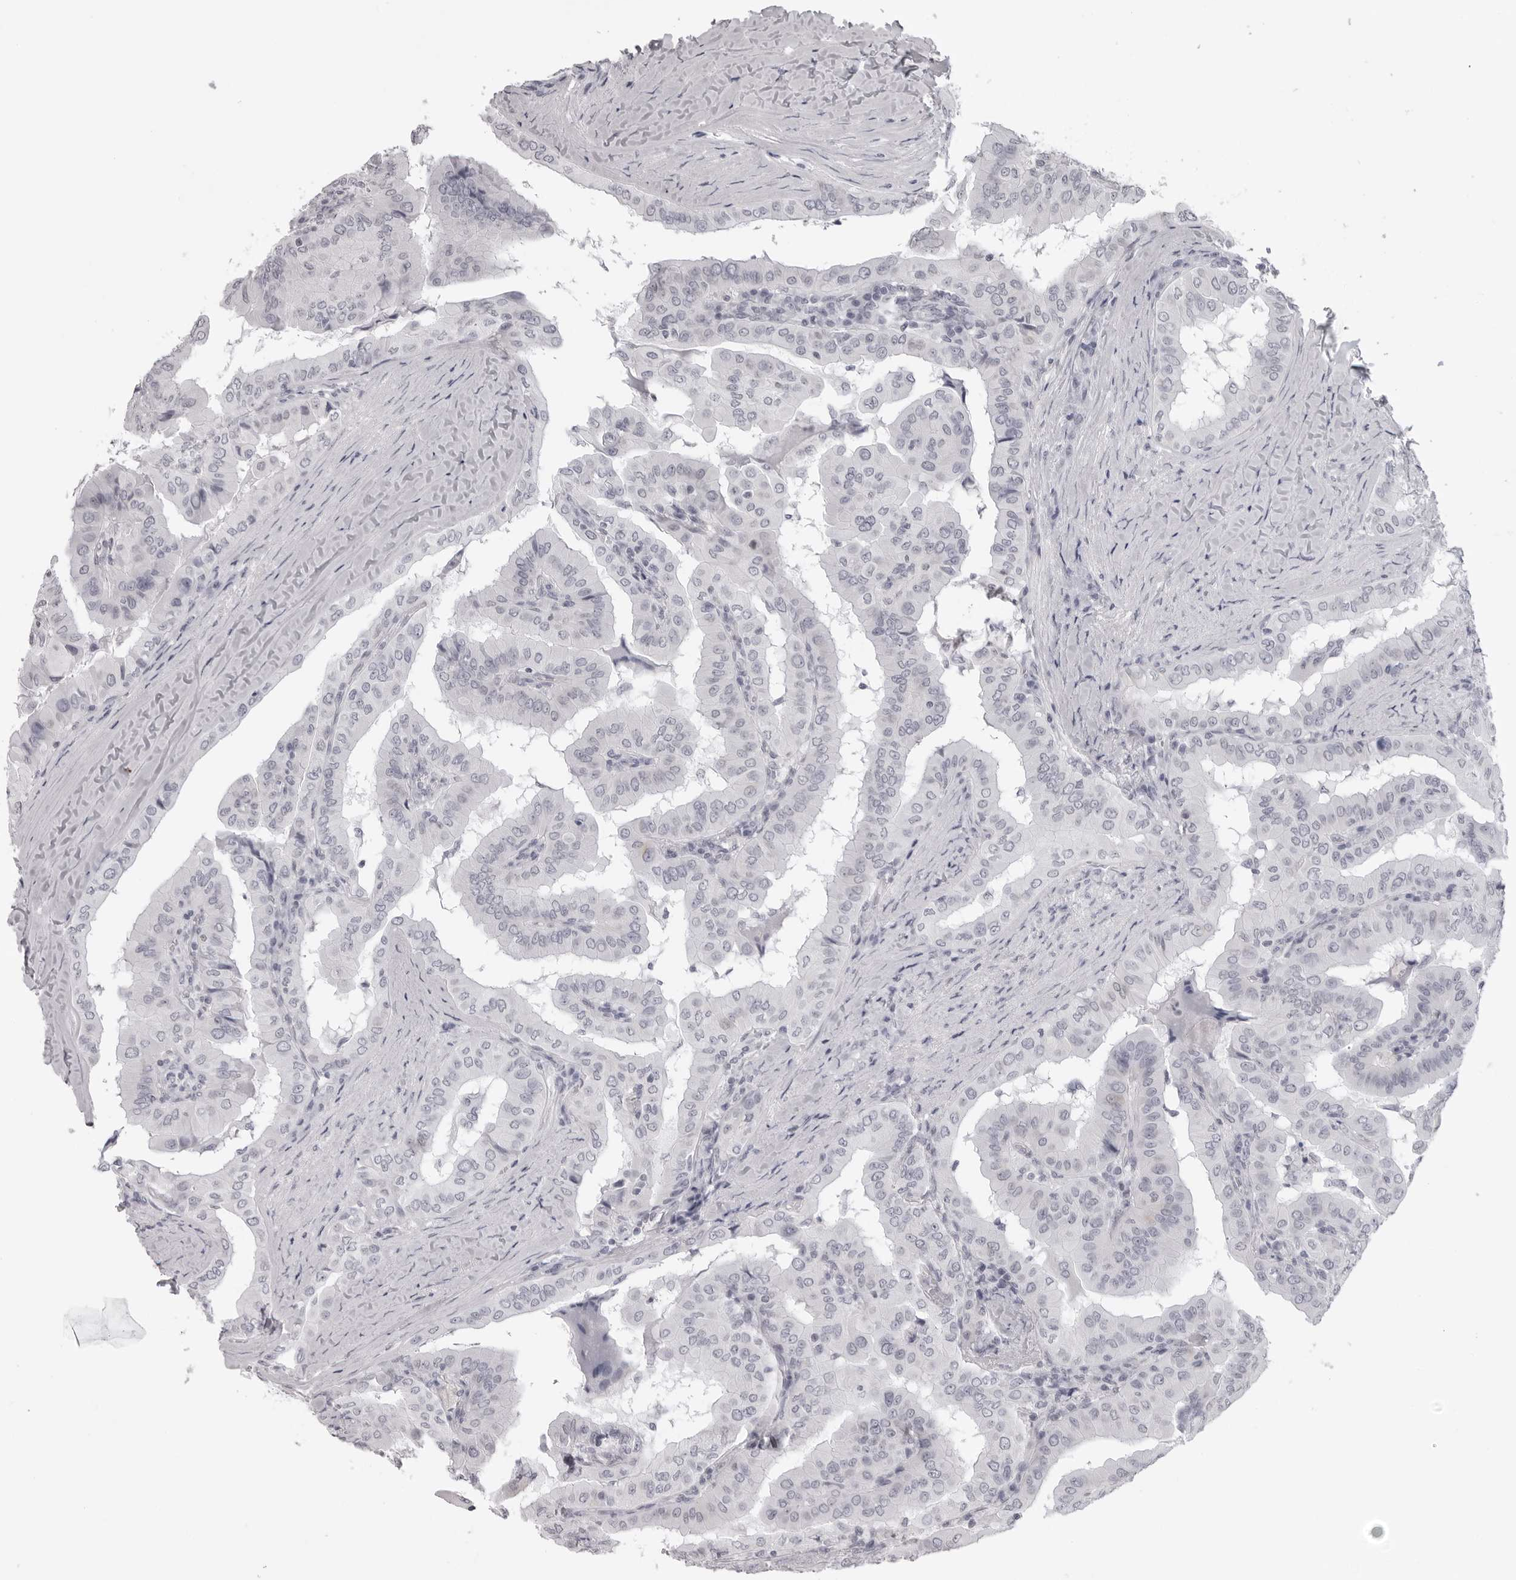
{"staining": {"intensity": "negative", "quantity": "none", "location": "none"}, "tissue": "thyroid cancer", "cell_type": "Tumor cells", "image_type": "cancer", "snomed": [{"axis": "morphology", "description": "Papillary adenocarcinoma, NOS"}, {"axis": "topography", "description": "Thyroid gland"}], "caption": "Immunohistochemistry (IHC) micrograph of thyroid cancer (papillary adenocarcinoma) stained for a protein (brown), which demonstrates no expression in tumor cells.", "gene": "DNALI1", "patient": {"sex": "male", "age": 33}}